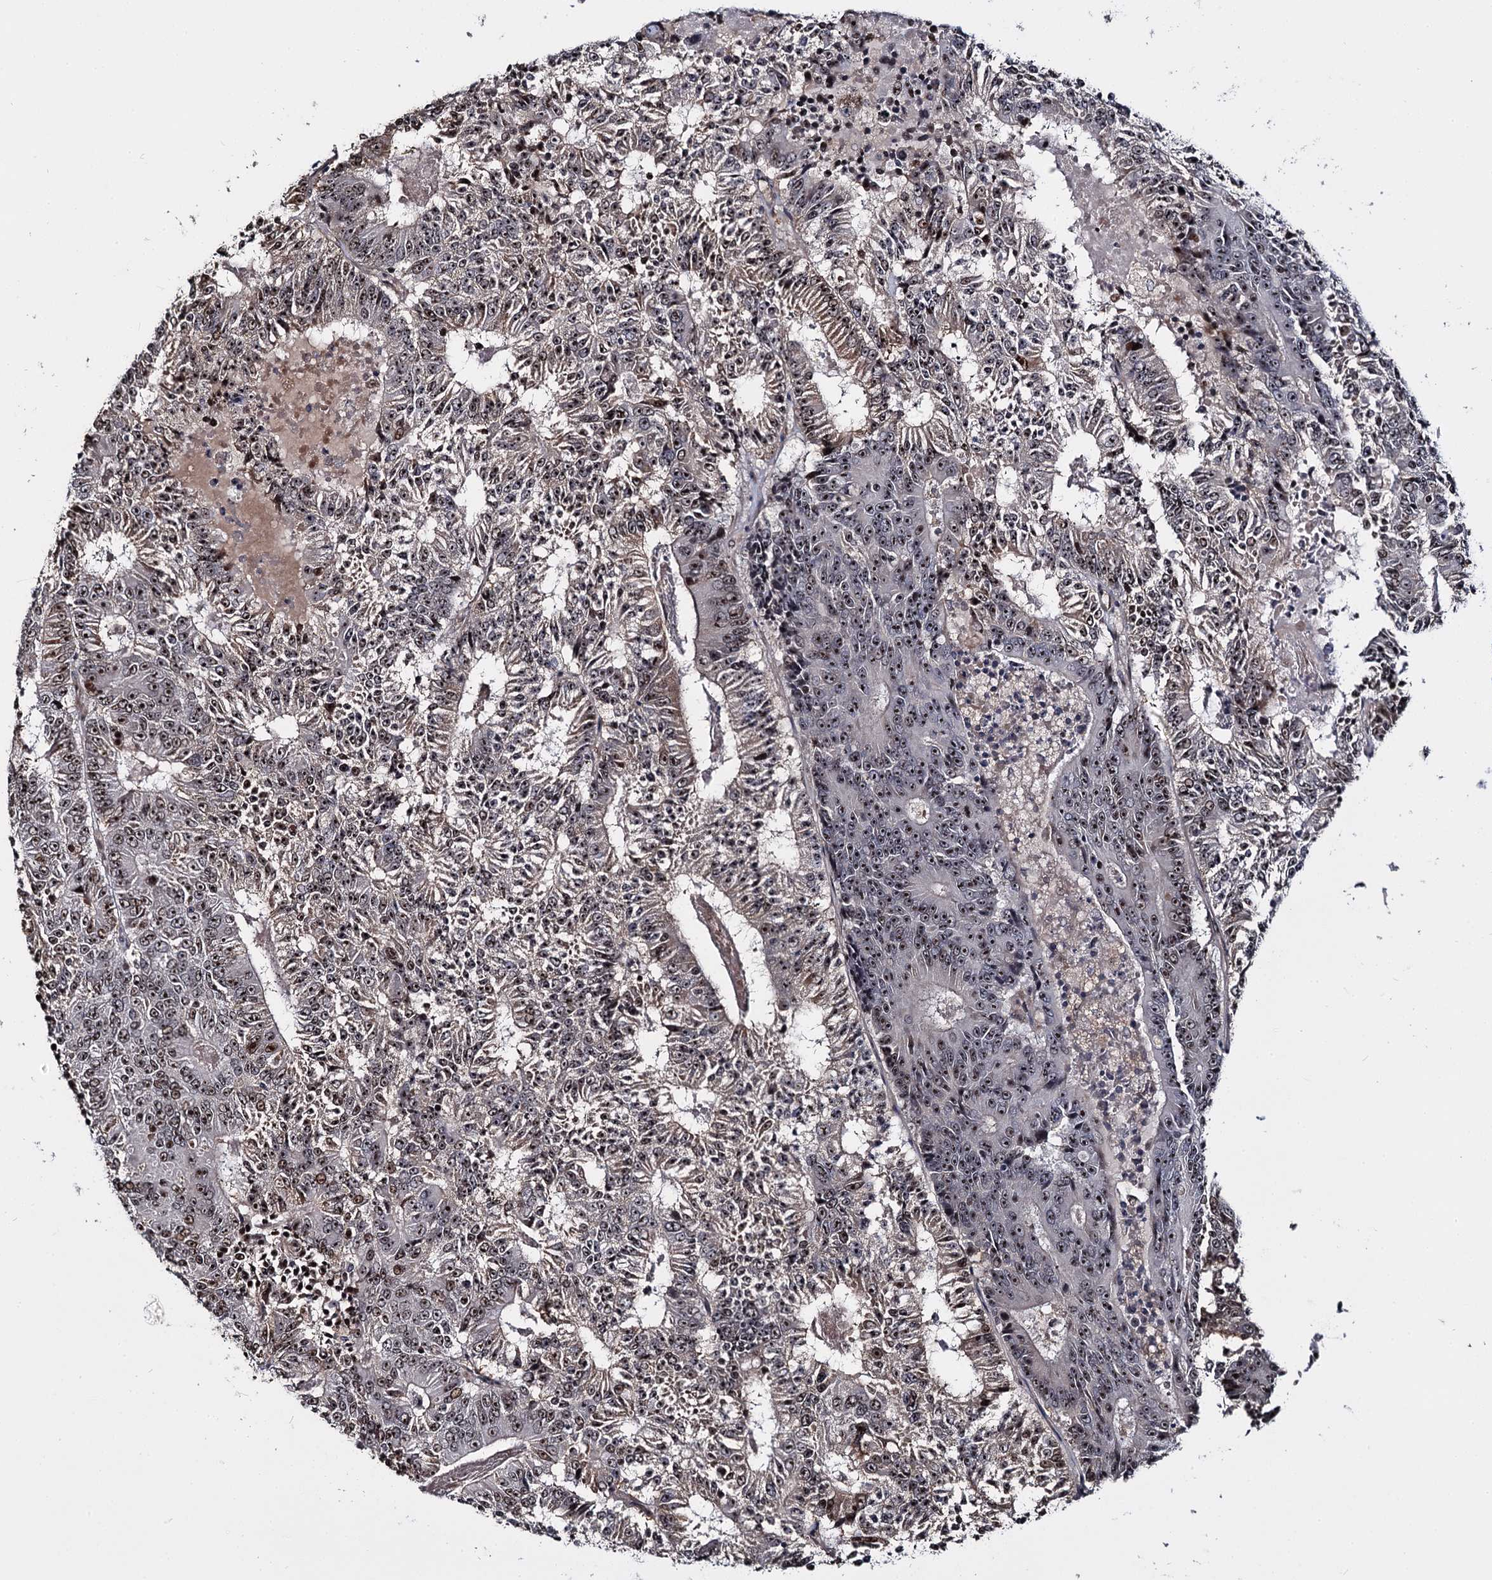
{"staining": {"intensity": "strong", "quantity": ">75%", "location": "nuclear"}, "tissue": "colorectal cancer", "cell_type": "Tumor cells", "image_type": "cancer", "snomed": [{"axis": "morphology", "description": "Adenocarcinoma, NOS"}, {"axis": "topography", "description": "Colon"}], "caption": "Protein analysis of colorectal cancer tissue displays strong nuclear expression in approximately >75% of tumor cells. (DAB (3,3'-diaminobenzidine) IHC, brown staining for protein, blue staining for nuclei).", "gene": "SUPT20H", "patient": {"sex": "male", "age": 83}}